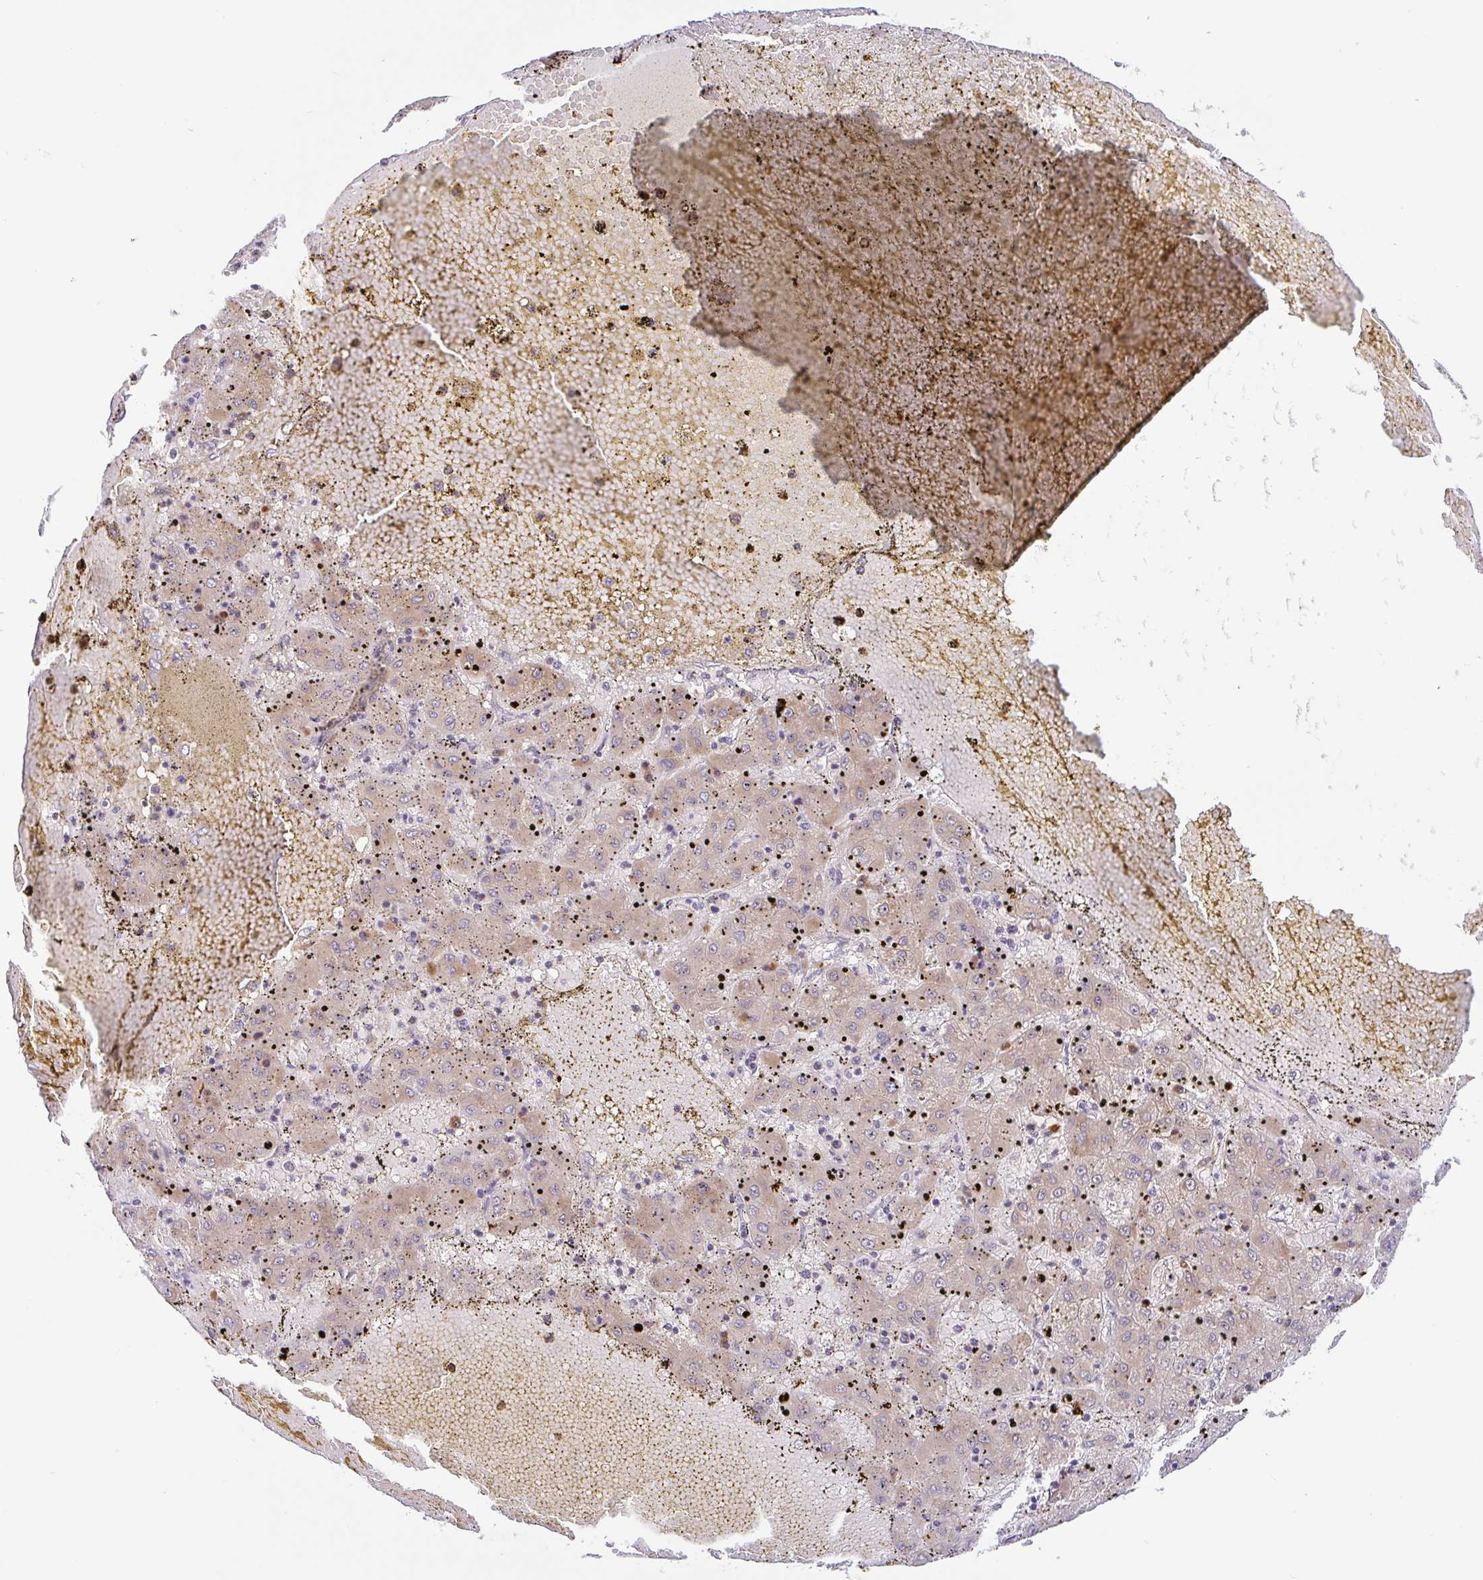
{"staining": {"intensity": "weak", "quantity": "25%-75%", "location": "cytoplasmic/membranous"}, "tissue": "liver cancer", "cell_type": "Tumor cells", "image_type": "cancer", "snomed": [{"axis": "morphology", "description": "Carcinoma, Hepatocellular, NOS"}, {"axis": "topography", "description": "Liver"}], "caption": "Immunohistochemistry photomicrograph of neoplastic tissue: hepatocellular carcinoma (liver) stained using immunohistochemistry (IHC) exhibits low levels of weak protein expression localized specifically in the cytoplasmic/membranous of tumor cells, appearing as a cytoplasmic/membranous brown color.", "gene": "DERL2", "patient": {"sex": "male", "age": 72}}